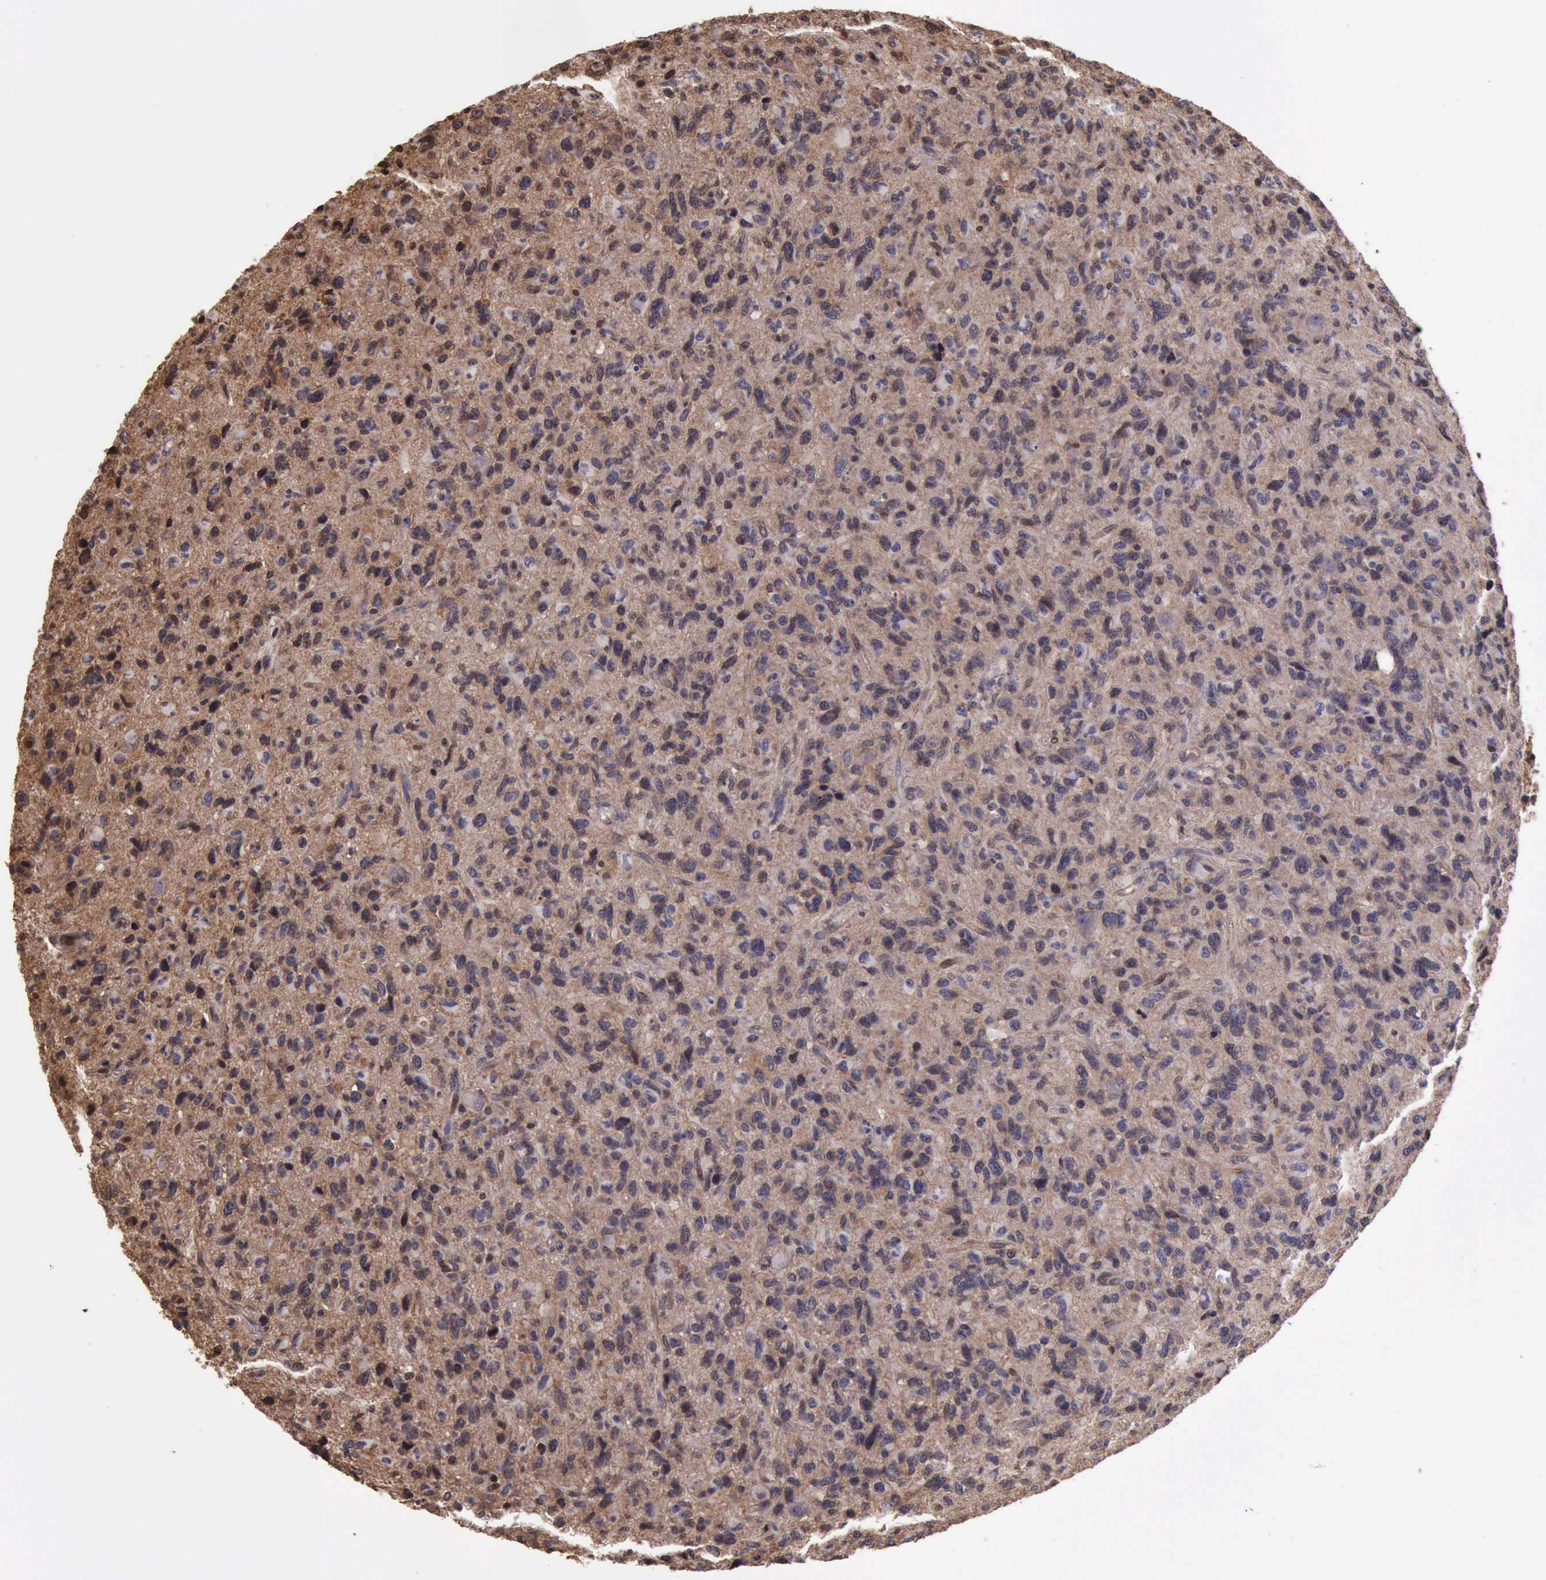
{"staining": {"intensity": "weak", "quantity": ">75%", "location": "cytoplasmic/membranous"}, "tissue": "glioma", "cell_type": "Tumor cells", "image_type": "cancer", "snomed": [{"axis": "morphology", "description": "Glioma, malignant, High grade"}, {"axis": "topography", "description": "Brain"}], "caption": "Protein analysis of malignant glioma (high-grade) tissue reveals weak cytoplasmic/membranous expression in about >75% of tumor cells. The protein is shown in brown color, while the nuclei are stained blue.", "gene": "CTNNB1", "patient": {"sex": "female", "age": 60}}